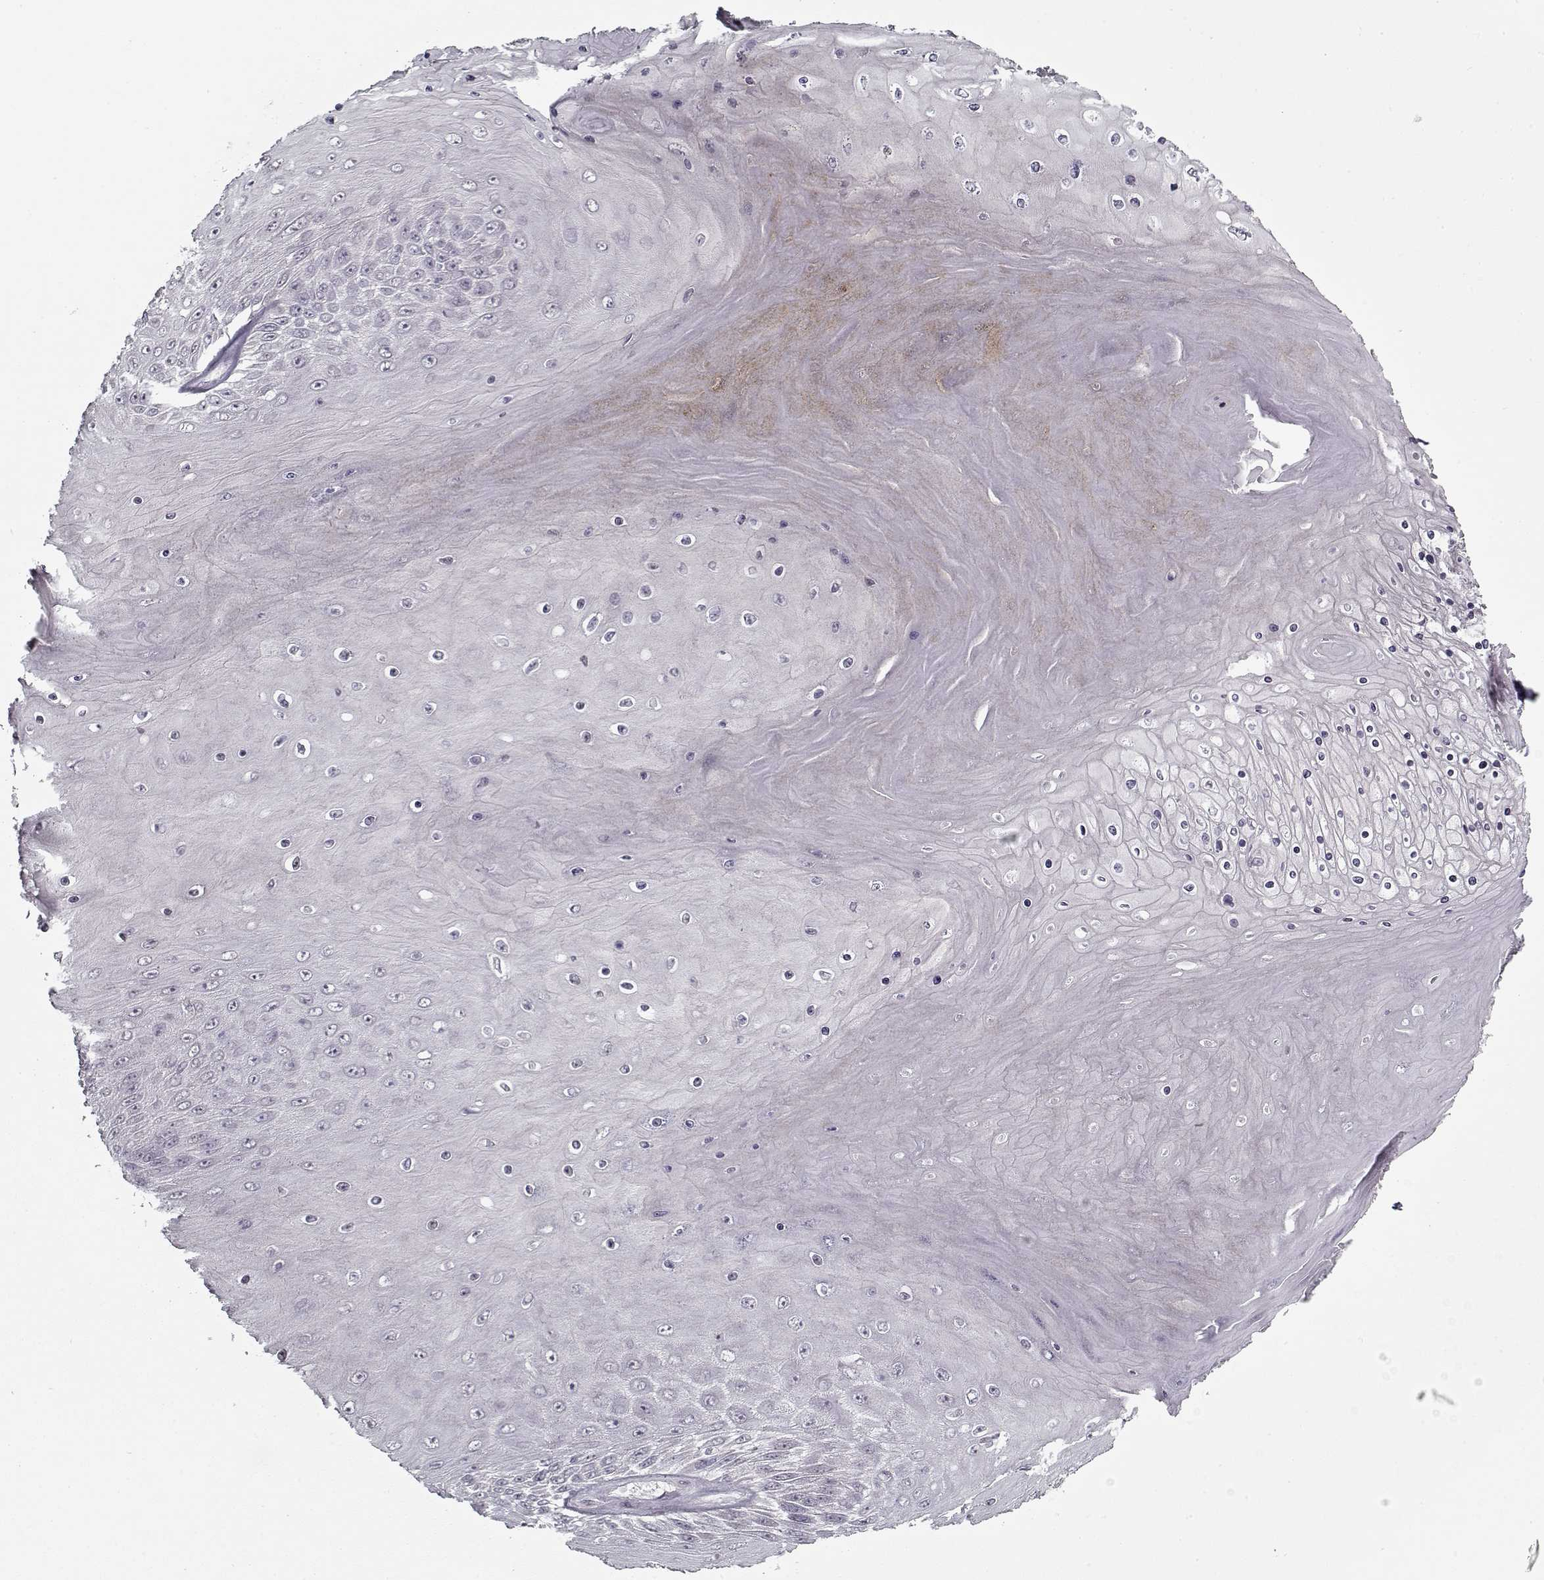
{"staining": {"intensity": "negative", "quantity": "none", "location": "none"}, "tissue": "skin cancer", "cell_type": "Tumor cells", "image_type": "cancer", "snomed": [{"axis": "morphology", "description": "Squamous cell carcinoma, NOS"}, {"axis": "topography", "description": "Skin"}], "caption": "This is an IHC micrograph of human skin squamous cell carcinoma. There is no positivity in tumor cells.", "gene": "LAMA2", "patient": {"sex": "male", "age": 62}}